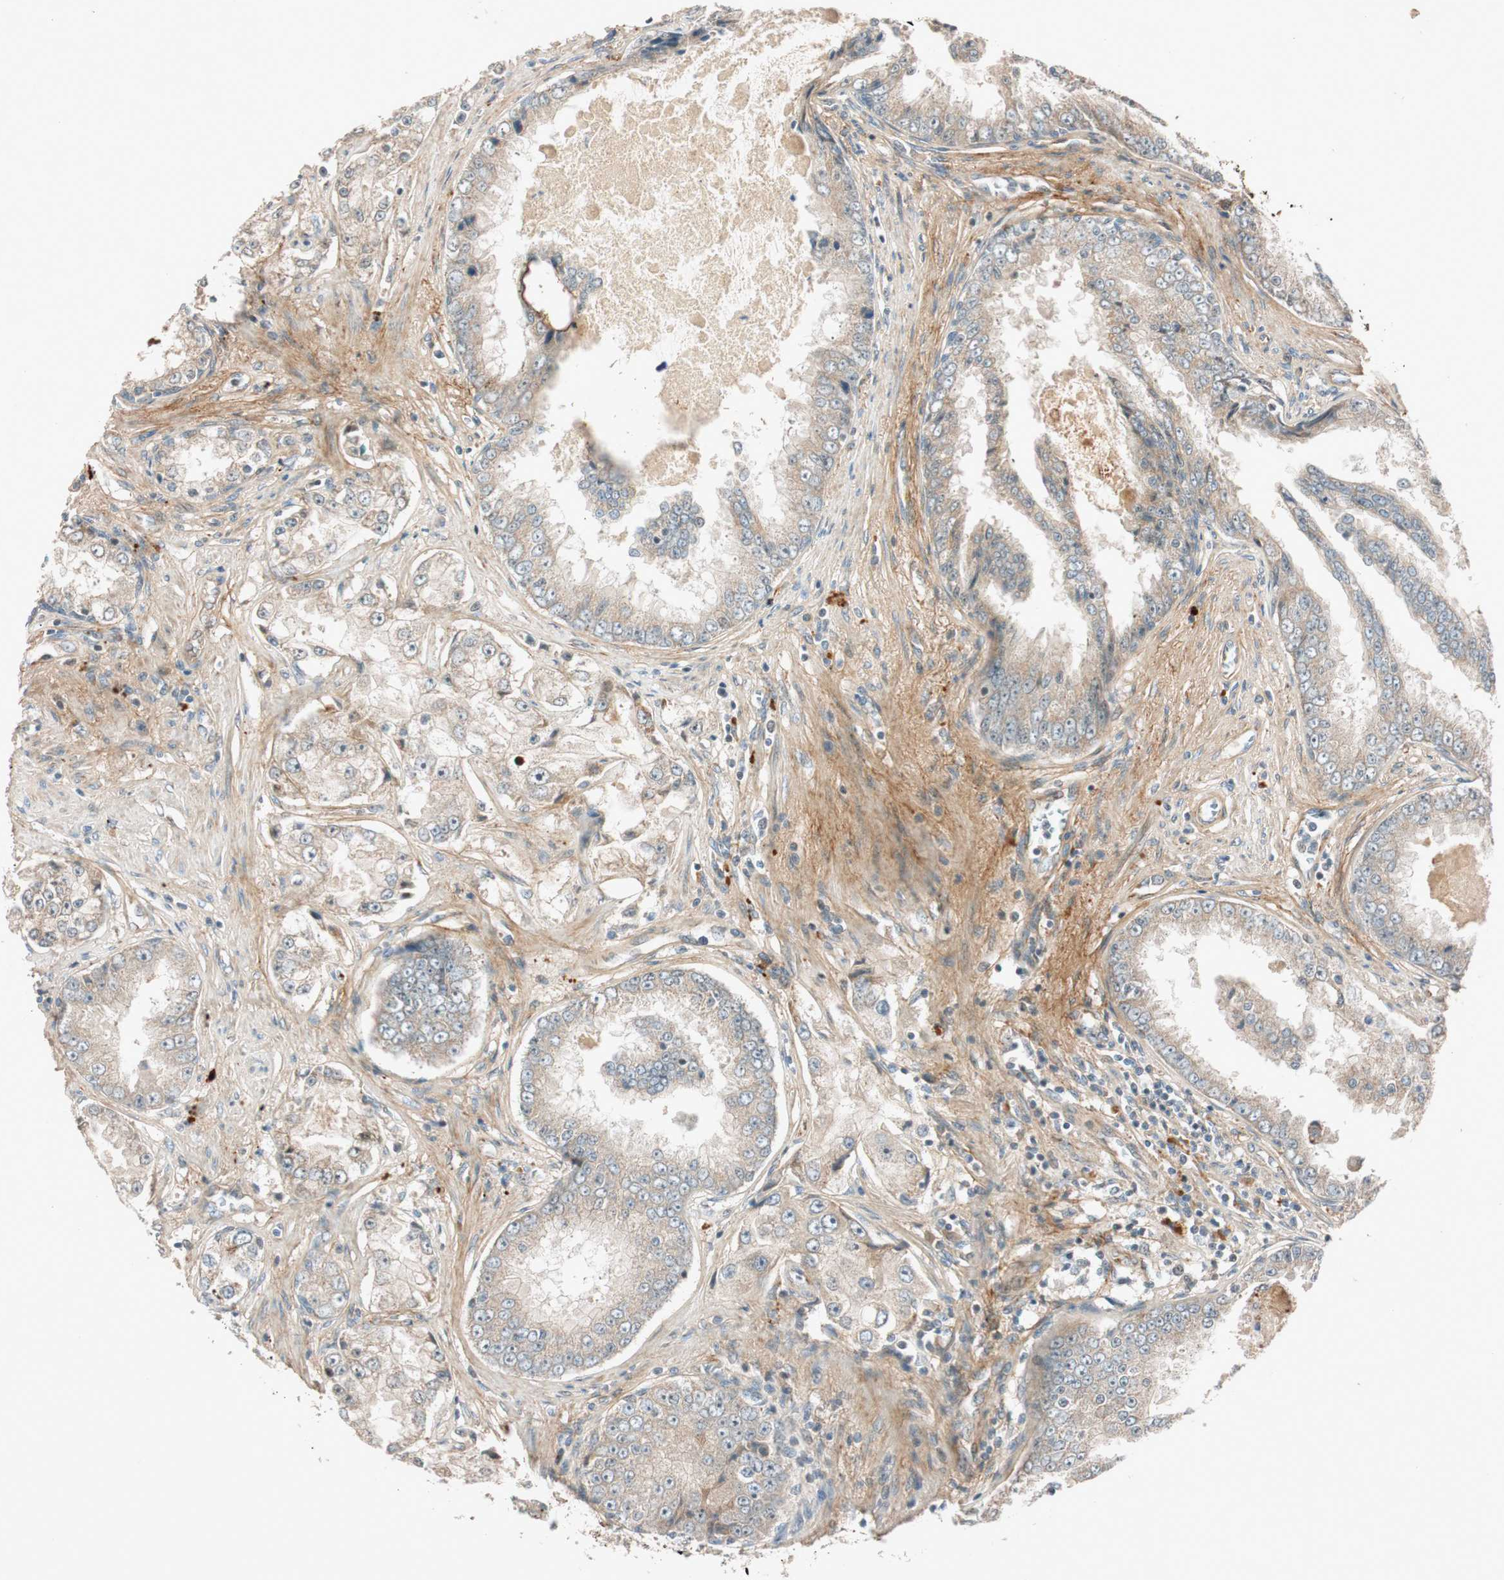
{"staining": {"intensity": "weak", "quantity": ">75%", "location": "cytoplasmic/membranous"}, "tissue": "prostate cancer", "cell_type": "Tumor cells", "image_type": "cancer", "snomed": [{"axis": "morphology", "description": "Adenocarcinoma, High grade"}, {"axis": "topography", "description": "Prostate"}], "caption": "Immunohistochemical staining of human prostate adenocarcinoma (high-grade) demonstrates low levels of weak cytoplasmic/membranous protein expression in about >75% of tumor cells.", "gene": "EPHA6", "patient": {"sex": "male", "age": 73}}